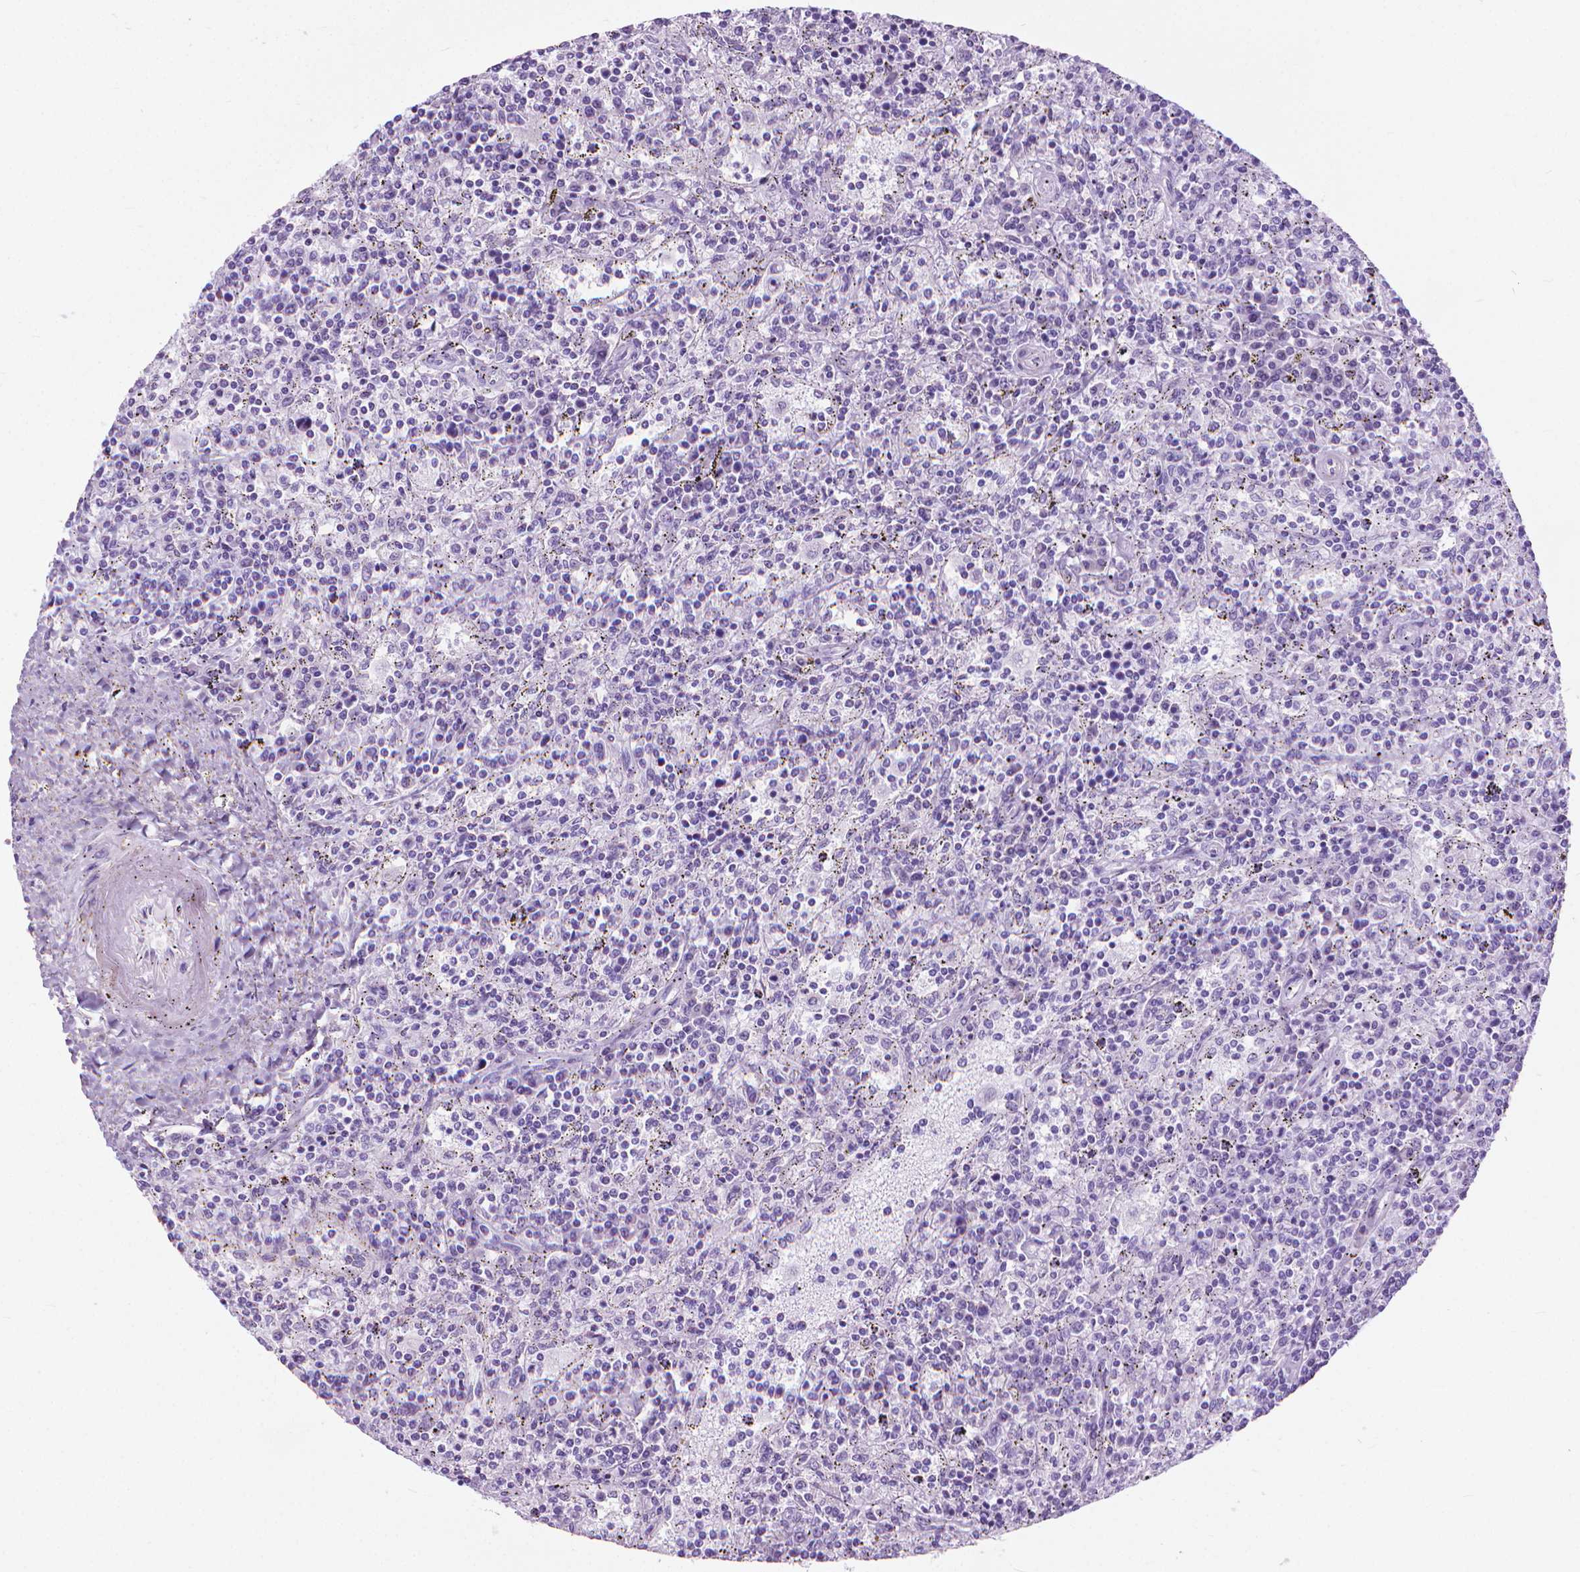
{"staining": {"intensity": "negative", "quantity": "none", "location": "none"}, "tissue": "lymphoma", "cell_type": "Tumor cells", "image_type": "cancer", "snomed": [{"axis": "morphology", "description": "Malignant lymphoma, non-Hodgkin's type, Low grade"}, {"axis": "topography", "description": "Spleen"}], "caption": "The image reveals no staining of tumor cells in malignant lymphoma, non-Hodgkin's type (low-grade). (Brightfield microscopy of DAB immunohistochemistry (IHC) at high magnification).", "gene": "HTR2B", "patient": {"sex": "male", "age": 62}}